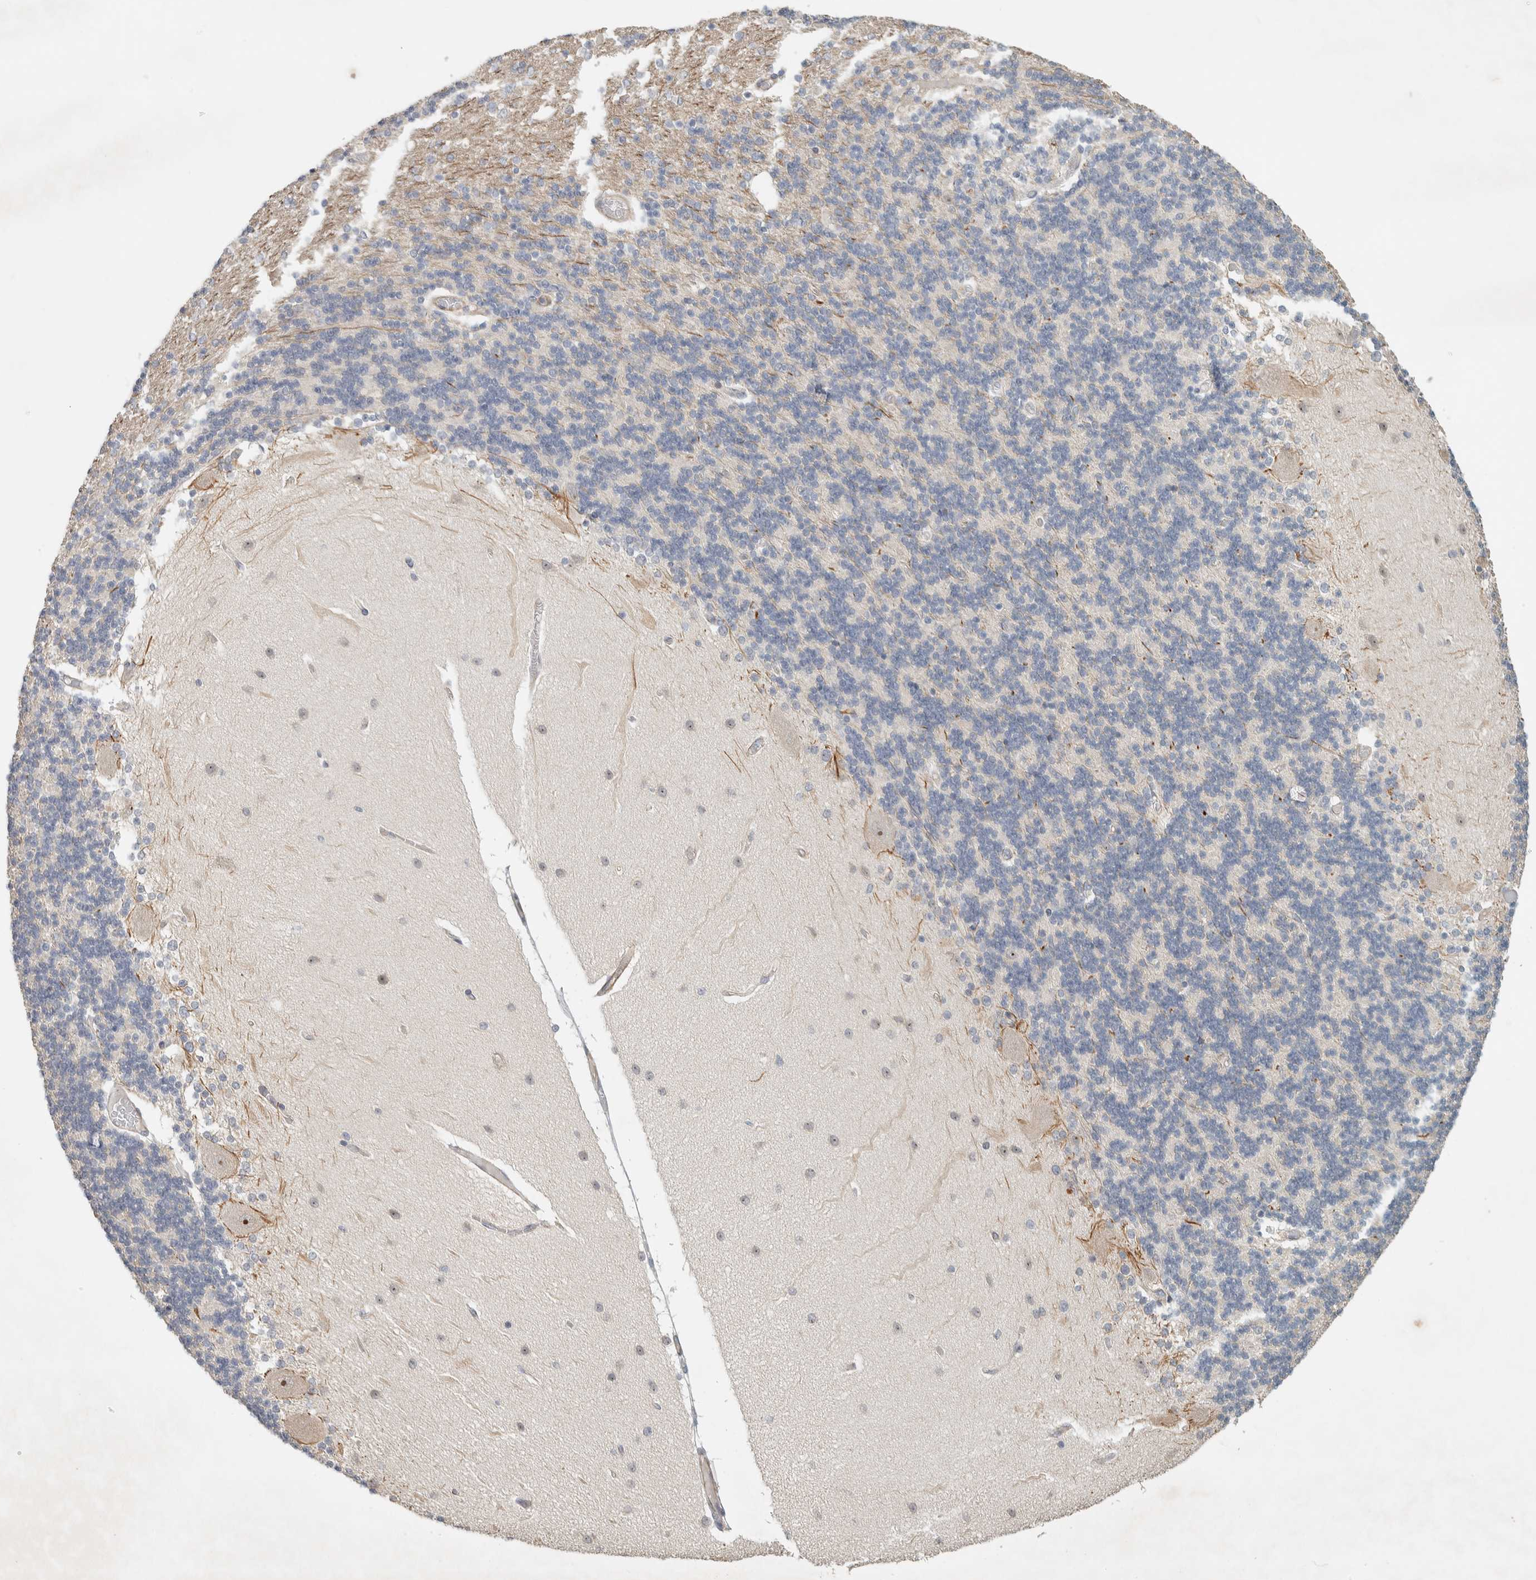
{"staining": {"intensity": "negative", "quantity": "none", "location": "none"}, "tissue": "cerebellum", "cell_type": "Cells in granular layer", "image_type": "normal", "snomed": [{"axis": "morphology", "description": "Normal tissue, NOS"}, {"axis": "topography", "description": "Cerebellum"}], "caption": "Immunohistochemical staining of unremarkable cerebellum shows no significant staining in cells in granular layer.", "gene": "KLHL40", "patient": {"sex": "female", "age": 54}}